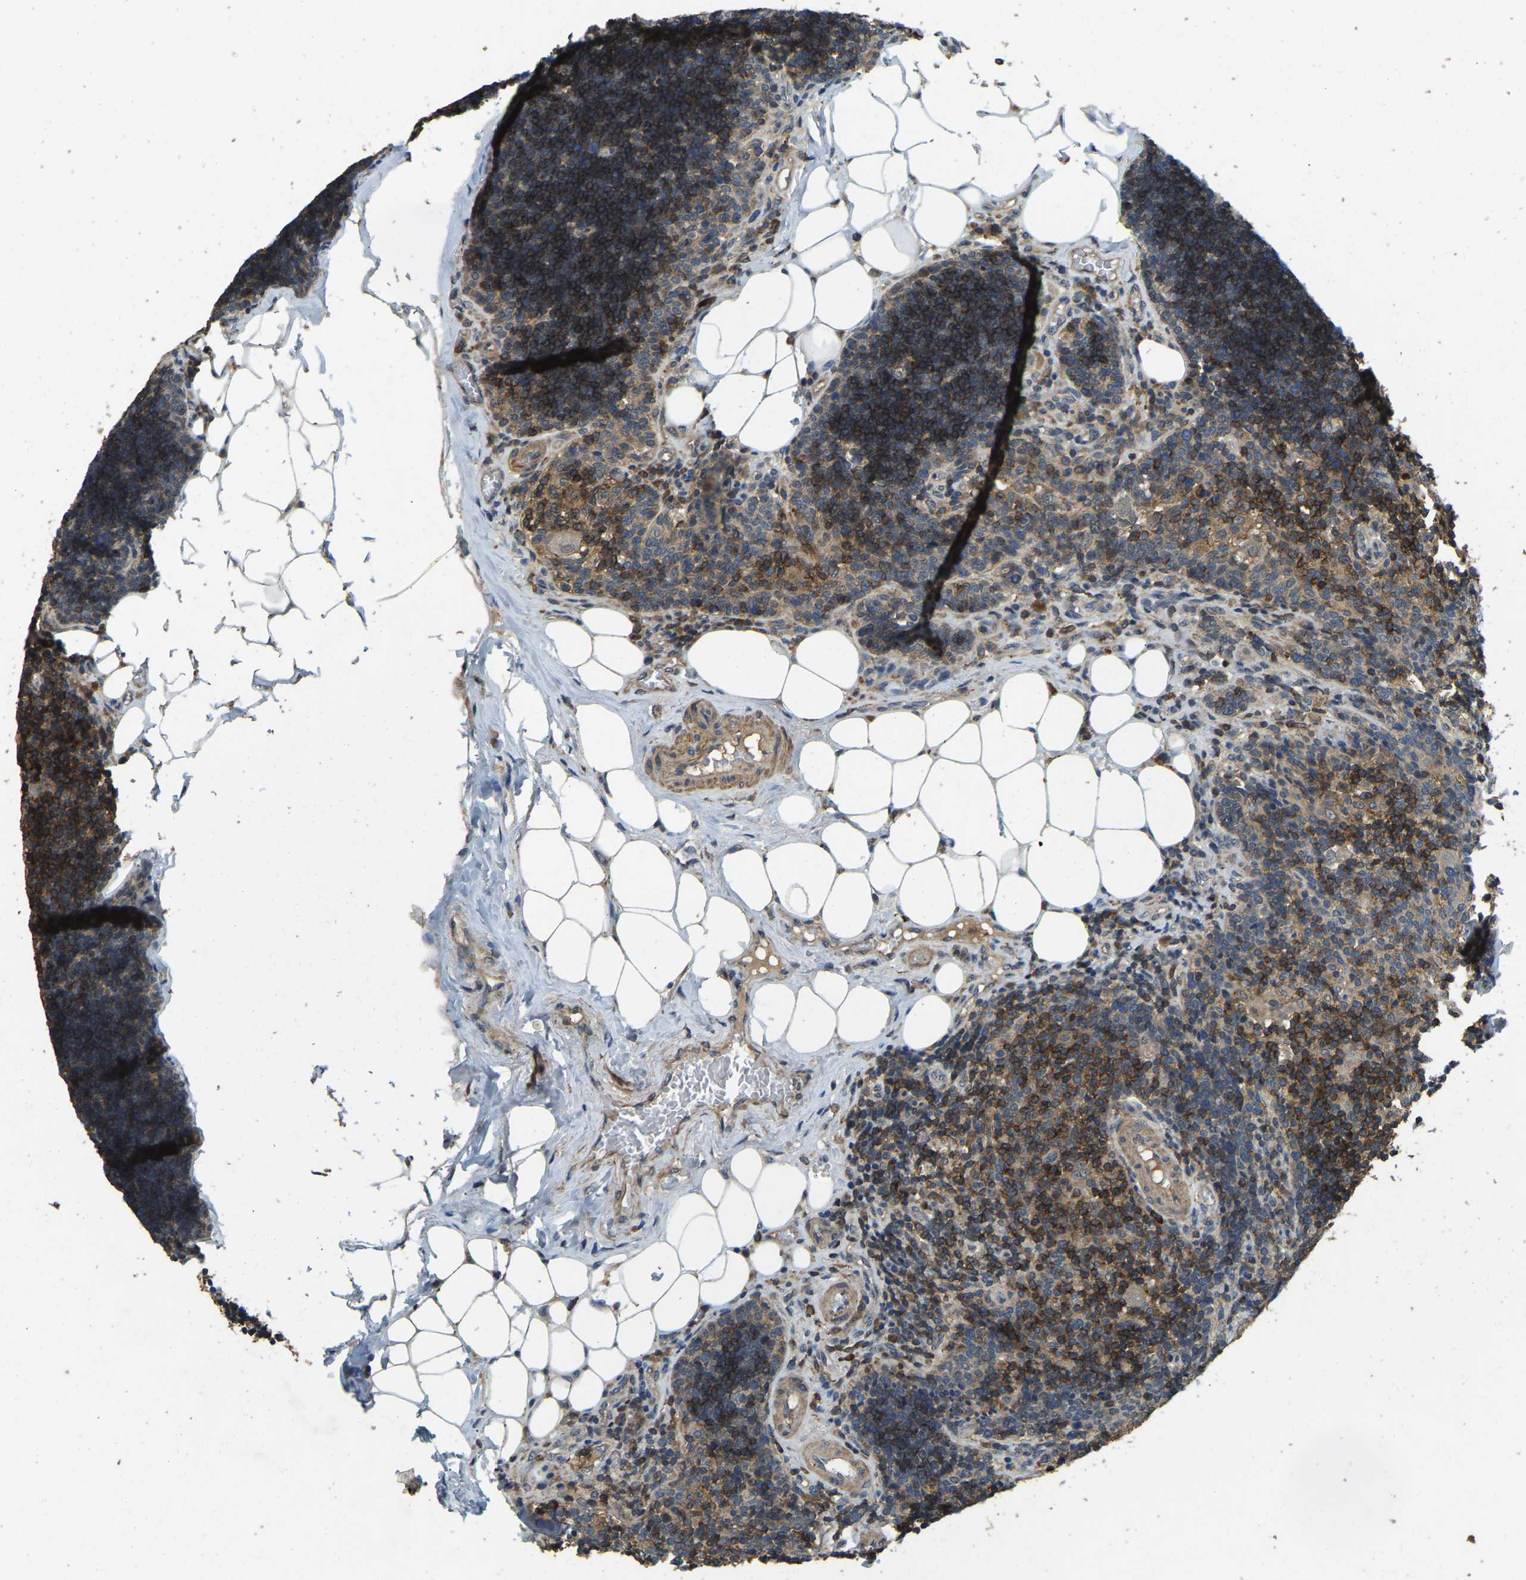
{"staining": {"intensity": "strong", "quantity": ">75%", "location": "cytoplasmic/membranous"}, "tissue": "lymph node", "cell_type": "Germinal center cells", "image_type": "normal", "snomed": [{"axis": "morphology", "description": "Normal tissue, NOS"}, {"axis": "topography", "description": "Lymph node"}], "caption": "A brown stain labels strong cytoplasmic/membranous positivity of a protein in germinal center cells of benign lymph node.", "gene": "ATP8B1", "patient": {"sex": "male", "age": 33}}